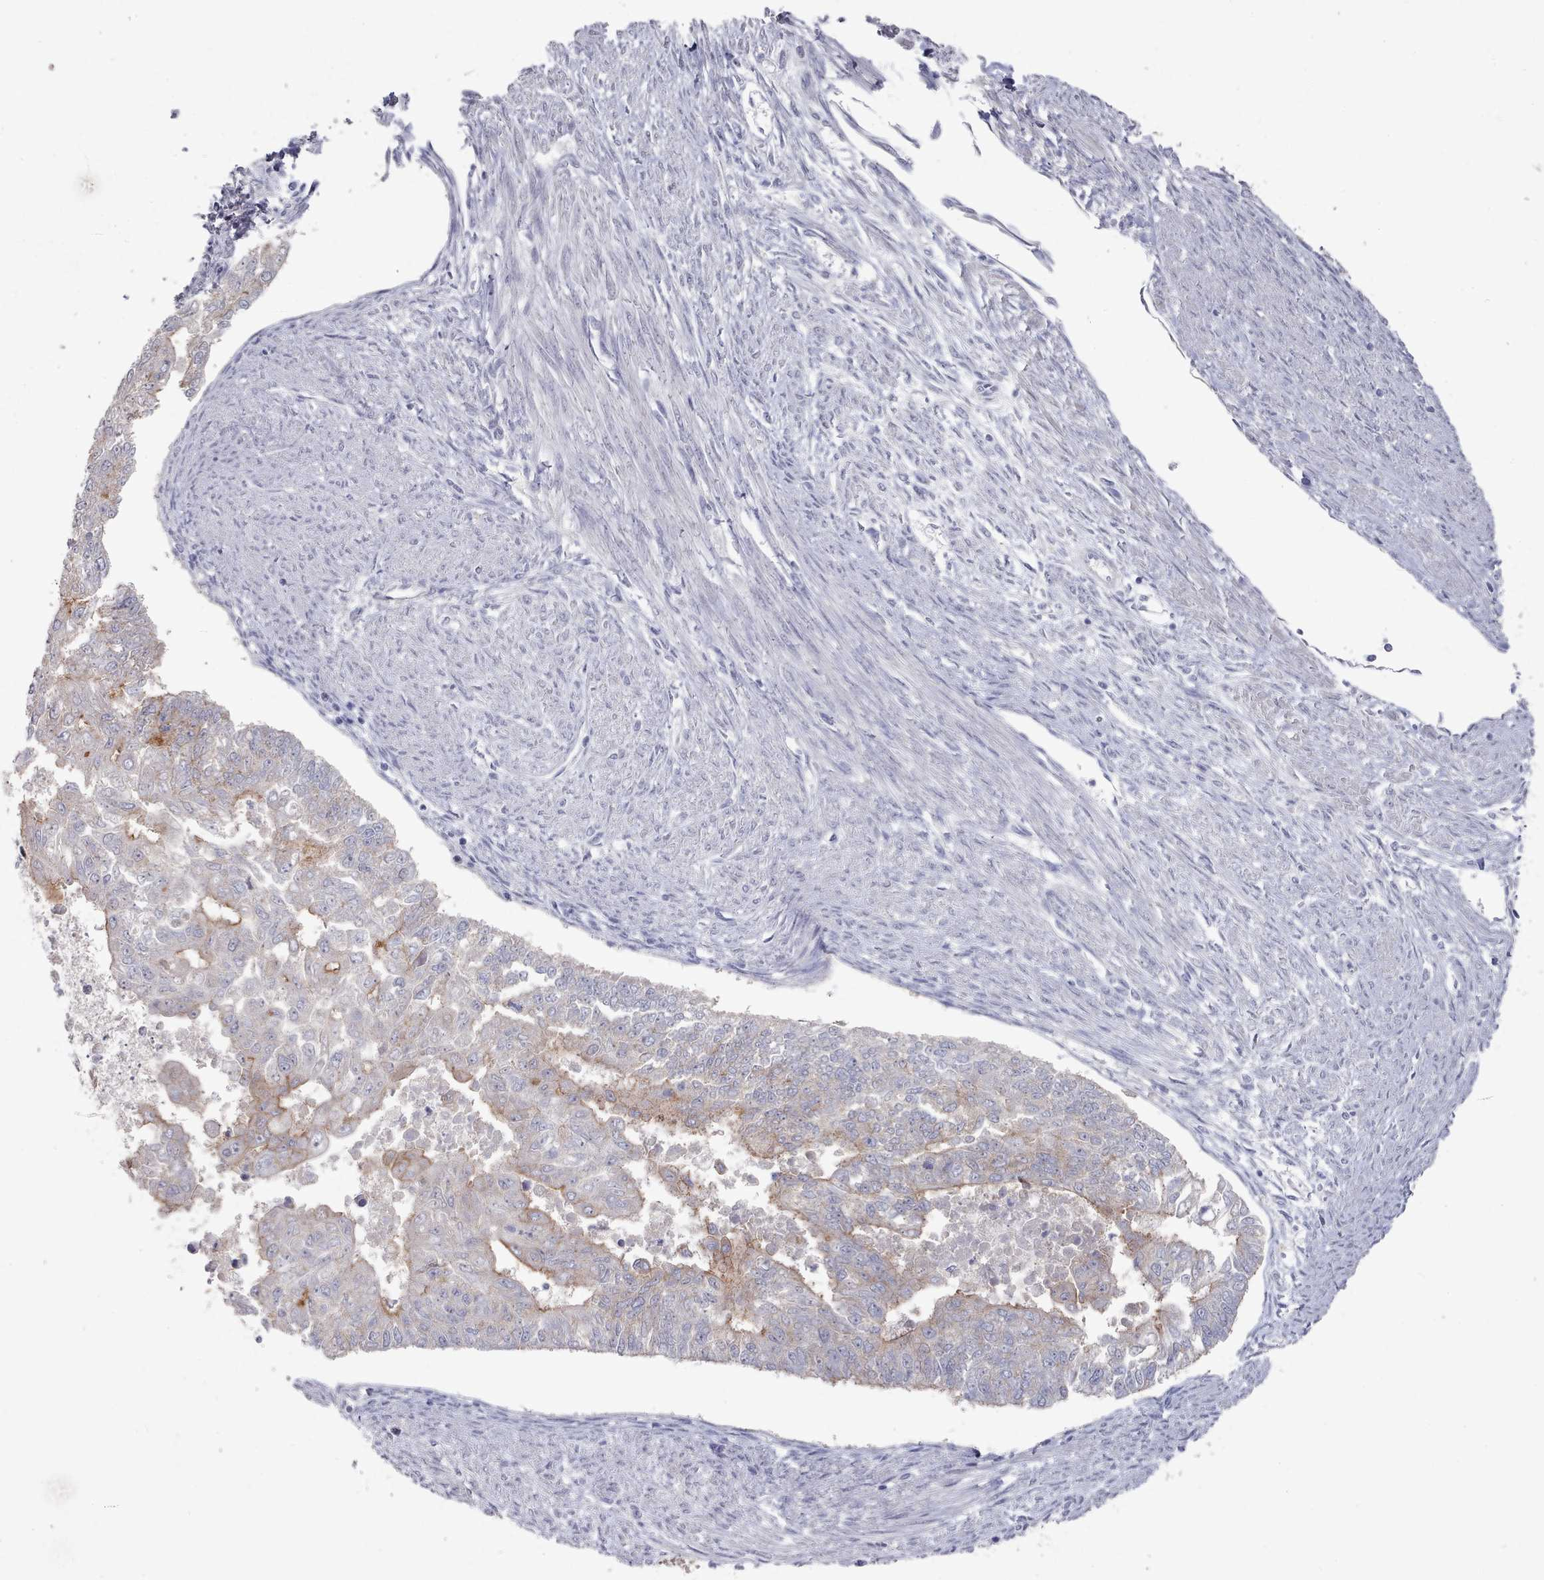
{"staining": {"intensity": "weak", "quantity": "25%-75%", "location": "cytoplasmic/membranous"}, "tissue": "endometrial cancer", "cell_type": "Tumor cells", "image_type": "cancer", "snomed": [{"axis": "morphology", "description": "Adenocarcinoma, NOS"}, {"axis": "topography", "description": "Endometrium"}], "caption": "Immunohistochemistry (DAB) staining of endometrial adenocarcinoma exhibits weak cytoplasmic/membranous protein staining in about 25%-75% of tumor cells. (Brightfield microscopy of DAB IHC at high magnification).", "gene": "PROM2", "patient": {"sex": "female", "age": 32}}